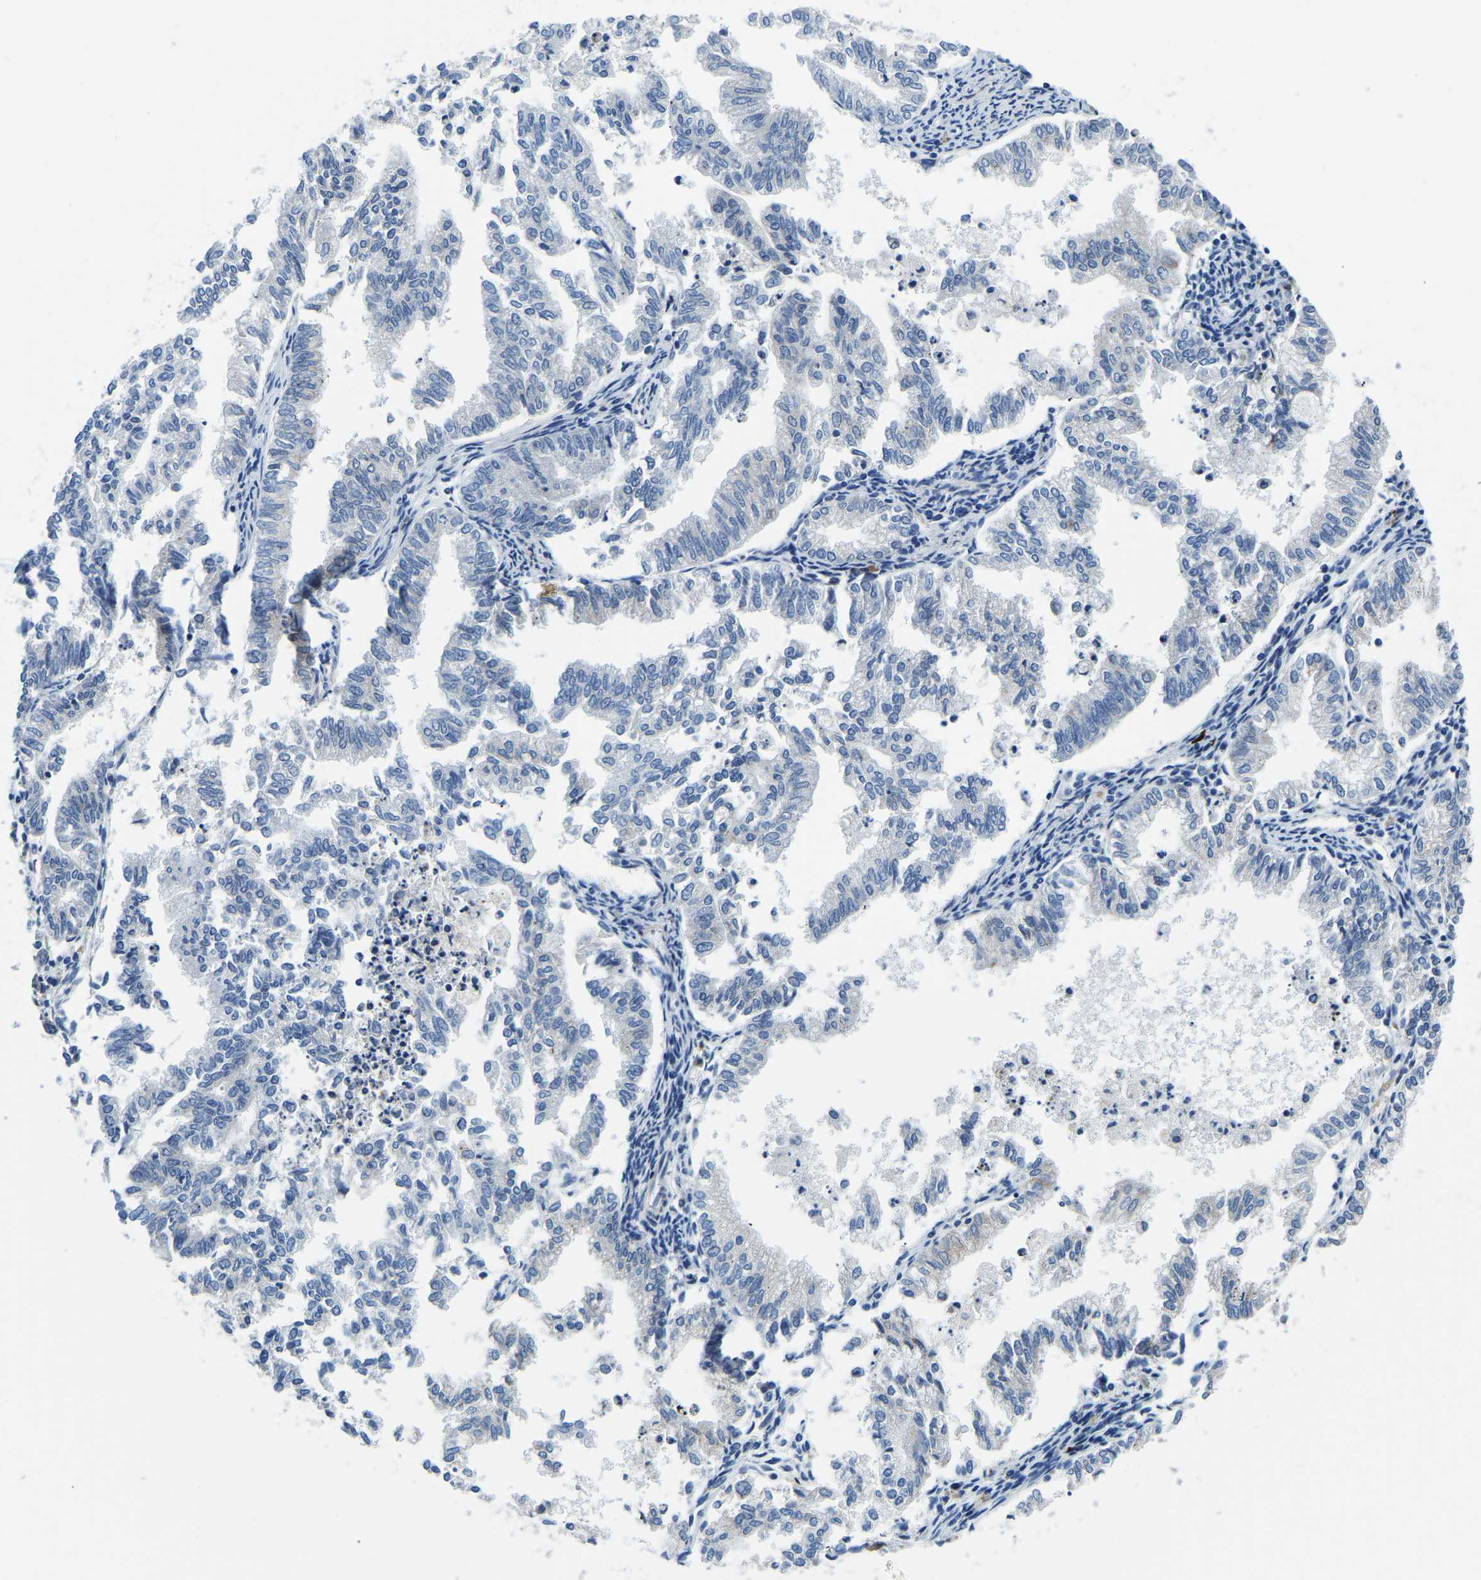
{"staining": {"intensity": "negative", "quantity": "none", "location": "none"}, "tissue": "endometrial cancer", "cell_type": "Tumor cells", "image_type": "cancer", "snomed": [{"axis": "morphology", "description": "Necrosis, NOS"}, {"axis": "morphology", "description": "Adenocarcinoma, NOS"}, {"axis": "topography", "description": "Endometrium"}], "caption": "Immunohistochemistry (IHC) image of neoplastic tissue: adenocarcinoma (endometrial) stained with DAB exhibits no significant protein positivity in tumor cells.", "gene": "LIAS", "patient": {"sex": "female", "age": 79}}